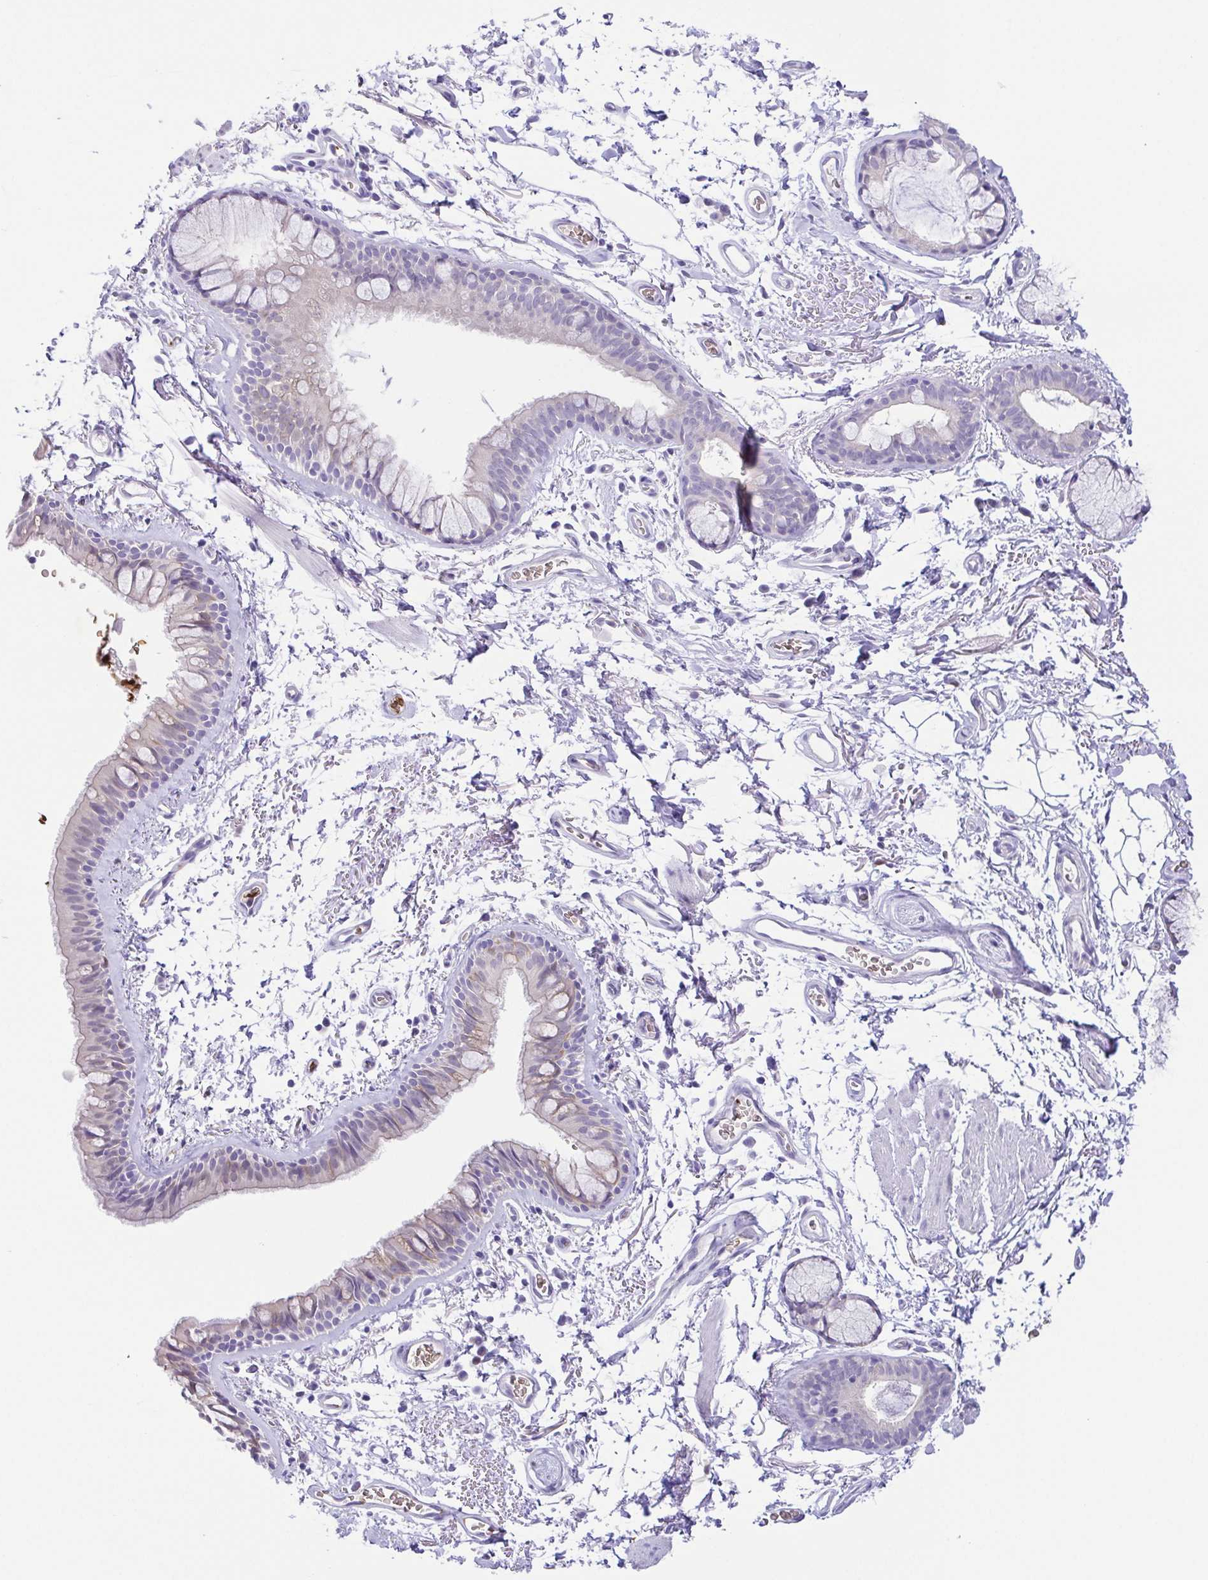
{"staining": {"intensity": "negative", "quantity": "none", "location": "none"}, "tissue": "bronchus", "cell_type": "Respiratory epithelial cells", "image_type": "normal", "snomed": [{"axis": "morphology", "description": "Normal tissue, NOS"}, {"axis": "topography", "description": "Cartilage tissue"}, {"axis": "topography", "description": "Bronchus"}], "caption": "This is an immunohistochemistry (IHC) histopathology image of normal bronchus. There is no positivity in respiratory epithelial cells.", "gene": "EPB42", "patient": {"sex": "female", "age": 79}}